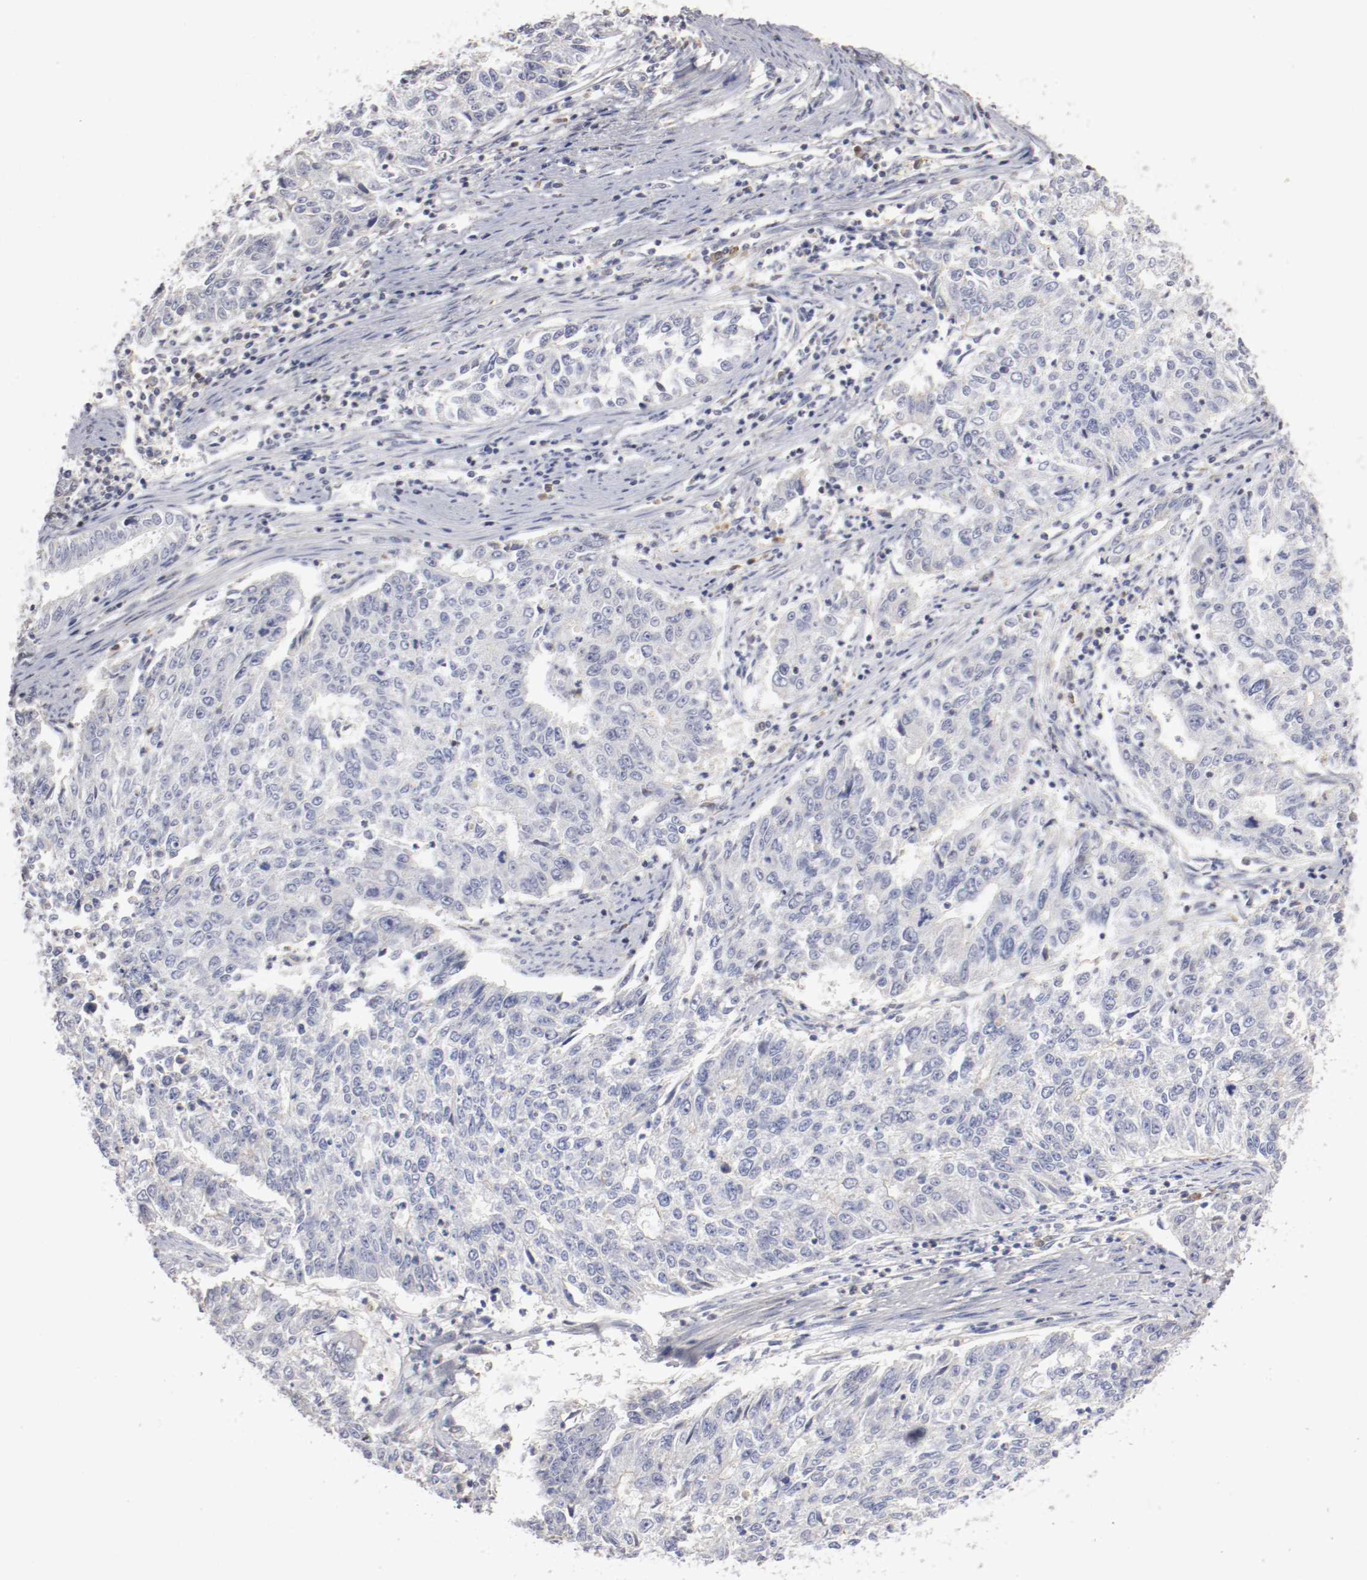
{"staining": {"intensity": "negative", "quantity": "none", "location": "none"}, "tissue": "endometrial cancer", "cell_type": "Tumor cells", "image_type": "cancer", "snomed": [{"axis": "morphology", "description": "Adenocarcinoma, NOS"}, {"axis": "topography", "description": "Endometrium"}], "caption": "Immunohistochemistry (IHC) micrograph of neoplastic tissue: endometrial cancer (adenocarcinoma) stained with DAB (3,3'-diaminobenzidine) shows no significant protein staining in tumor cells. (Immunohistochemistry (IHC), brightfield microscopy, high magnification).", "gene": "CDK6", "patient": {"sex": "female", "age": 42}}